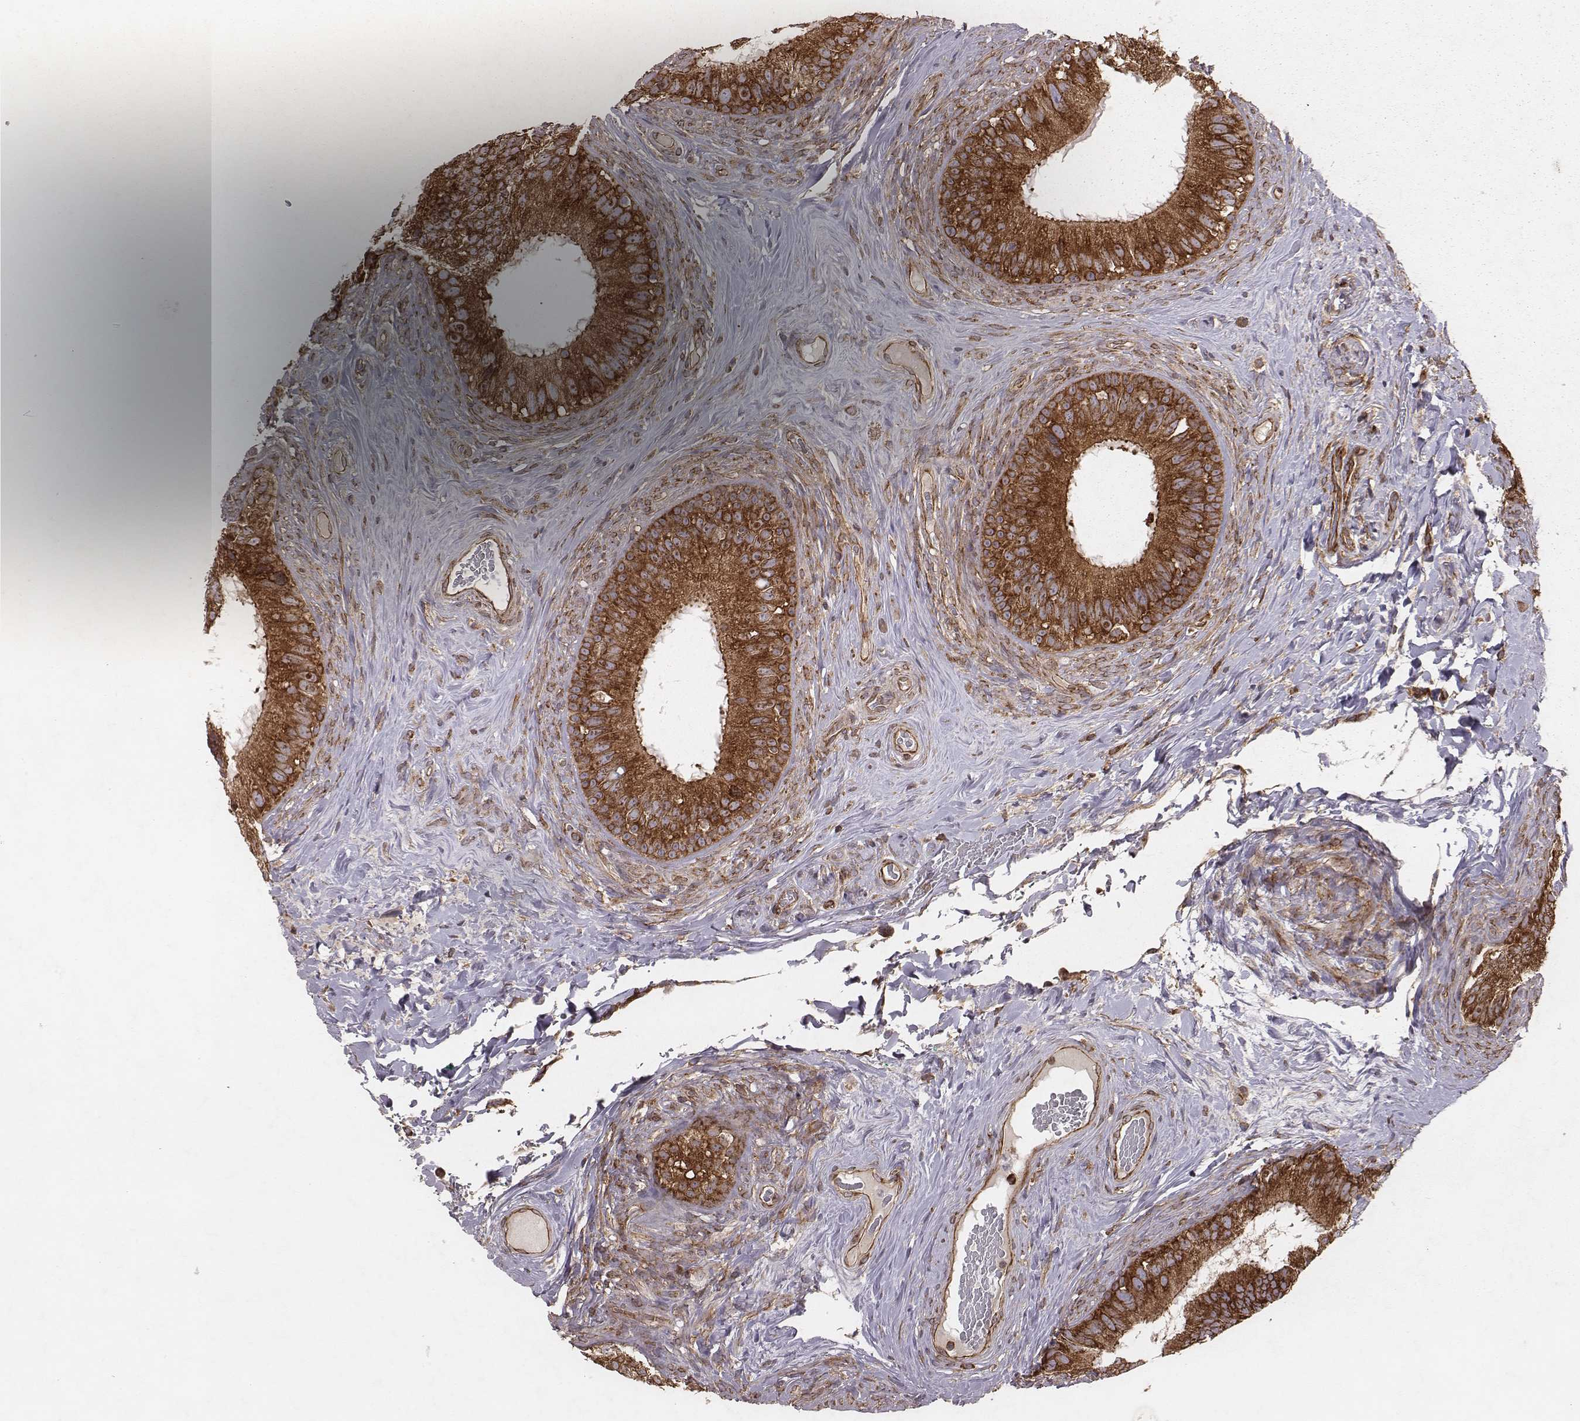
{"staining": {"intensity": "strong", "quantity": ">75%", "location": "cytoplasmic/membranous"}, "tissue": "epididymis", "cell_type": "Glandular cells", "image_type": "normal", "snomed": [{"axis": "morphology", "description": "Normal tissue, NOS"}, {"axis": "topography", "description": "Epididymis"}], "caption": "Immunohistochemistry photomicrograph of normal epididymis: human epididymis stained using immunohistochemistry shows high levels of strong protein expression localized specifically in the cytoplasmic/membranous of glandular cells, appearing as a cytoplasmic/membranous brown color.", "gene": "TXLNA", "patient": {"sex": "male", "age": 59}}